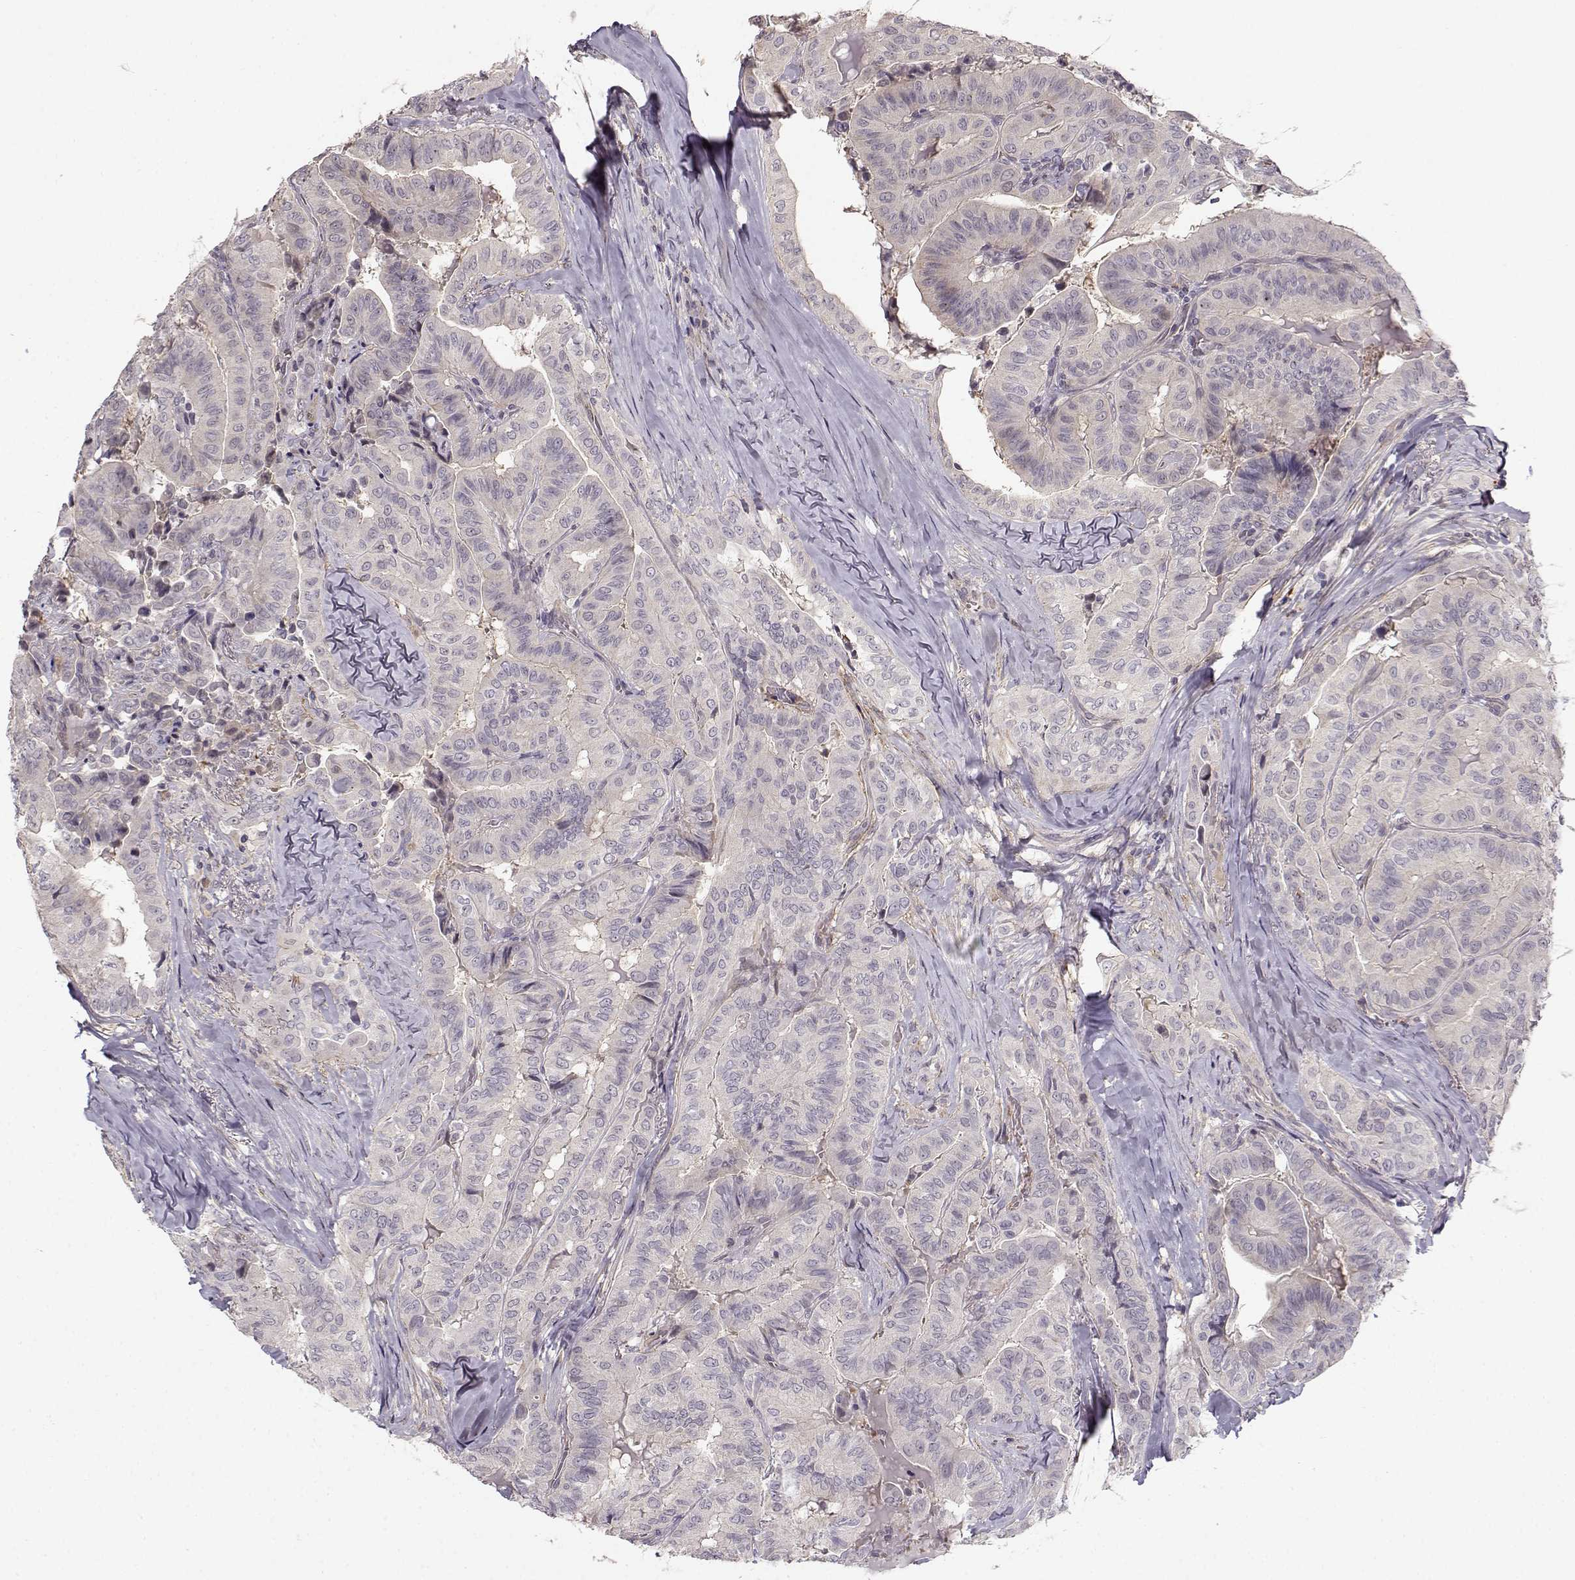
{"staining": {"intensity": "negative", "quantity": "none", "location": "none"}, "tissue": "thyroid cancer", "cell_type": "Tumor cells", "image_type": "cancer", "snomed": [{"axis": "morphology", "description": "Papillary adenocarcinoma, NOS"}, {"axis": "topography", "description": "Thyroid gland"}], "caption": "An image of papillary adenocarcinoma (thyroid) stained for a protein displays no brown staining in tumor cells.", "gene": "RGS9BP", "patient": {"sex": "female", "age": 68}}